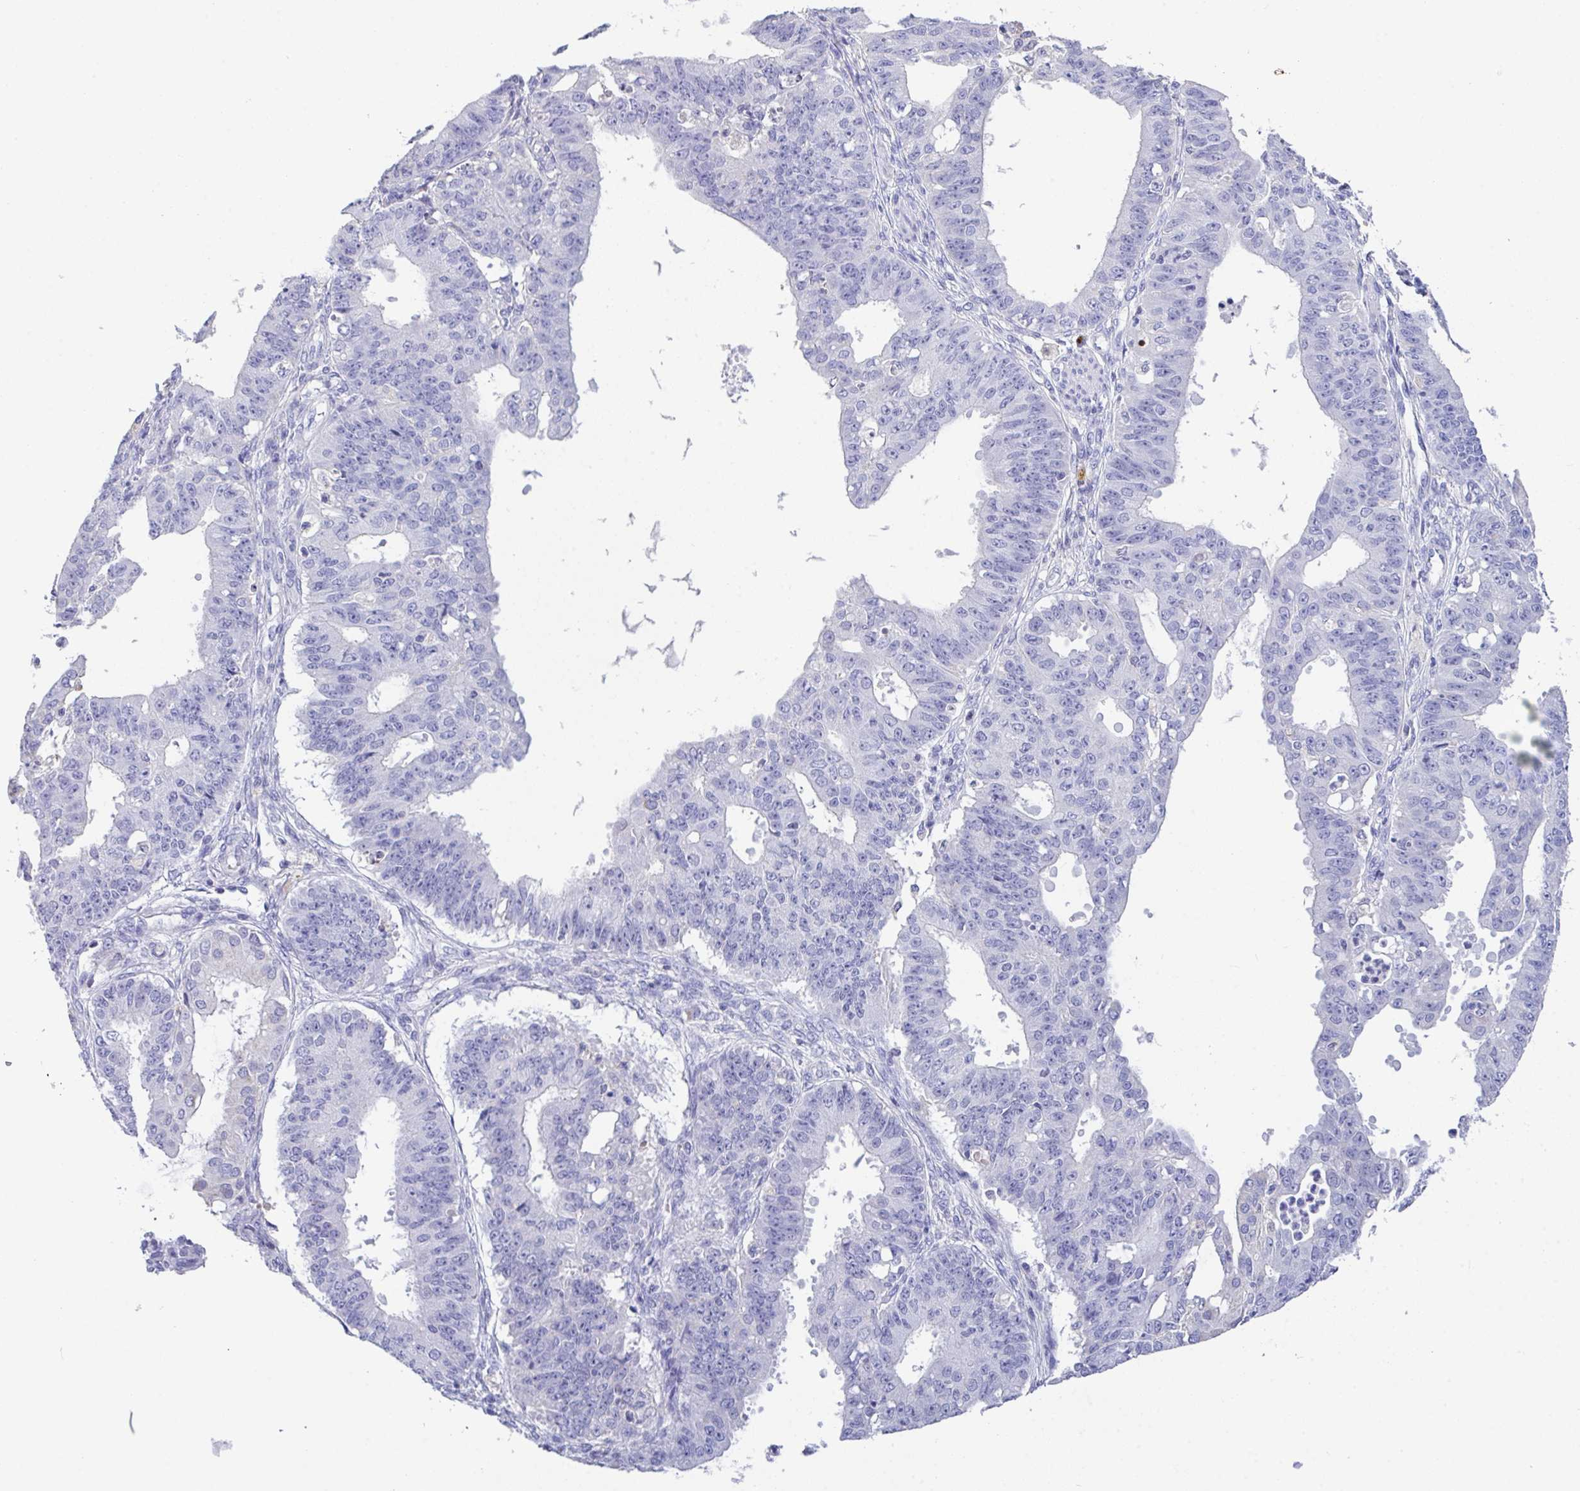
{"staining": {"intensity": "negative", "quantity": "none", "location": "none"}, "tissue": "ovarian cancer", "cell_type": "Tumor cells", "image_type": "cancer", "snomed": [{"axis": "morphology", "description": "Carcinoma, endometroid"}, {"axis": "topography", "description": "Appendix"}, {"axis": "topography", "description": "Ovary"}], "caption": "This is a micrograph of immunohistochemistry staining of endometroid carcinoma (ovarian), which shows no positivity in tumor cells.", "gene": "CA10", "patient": {"sex": "female", "age": 42}}